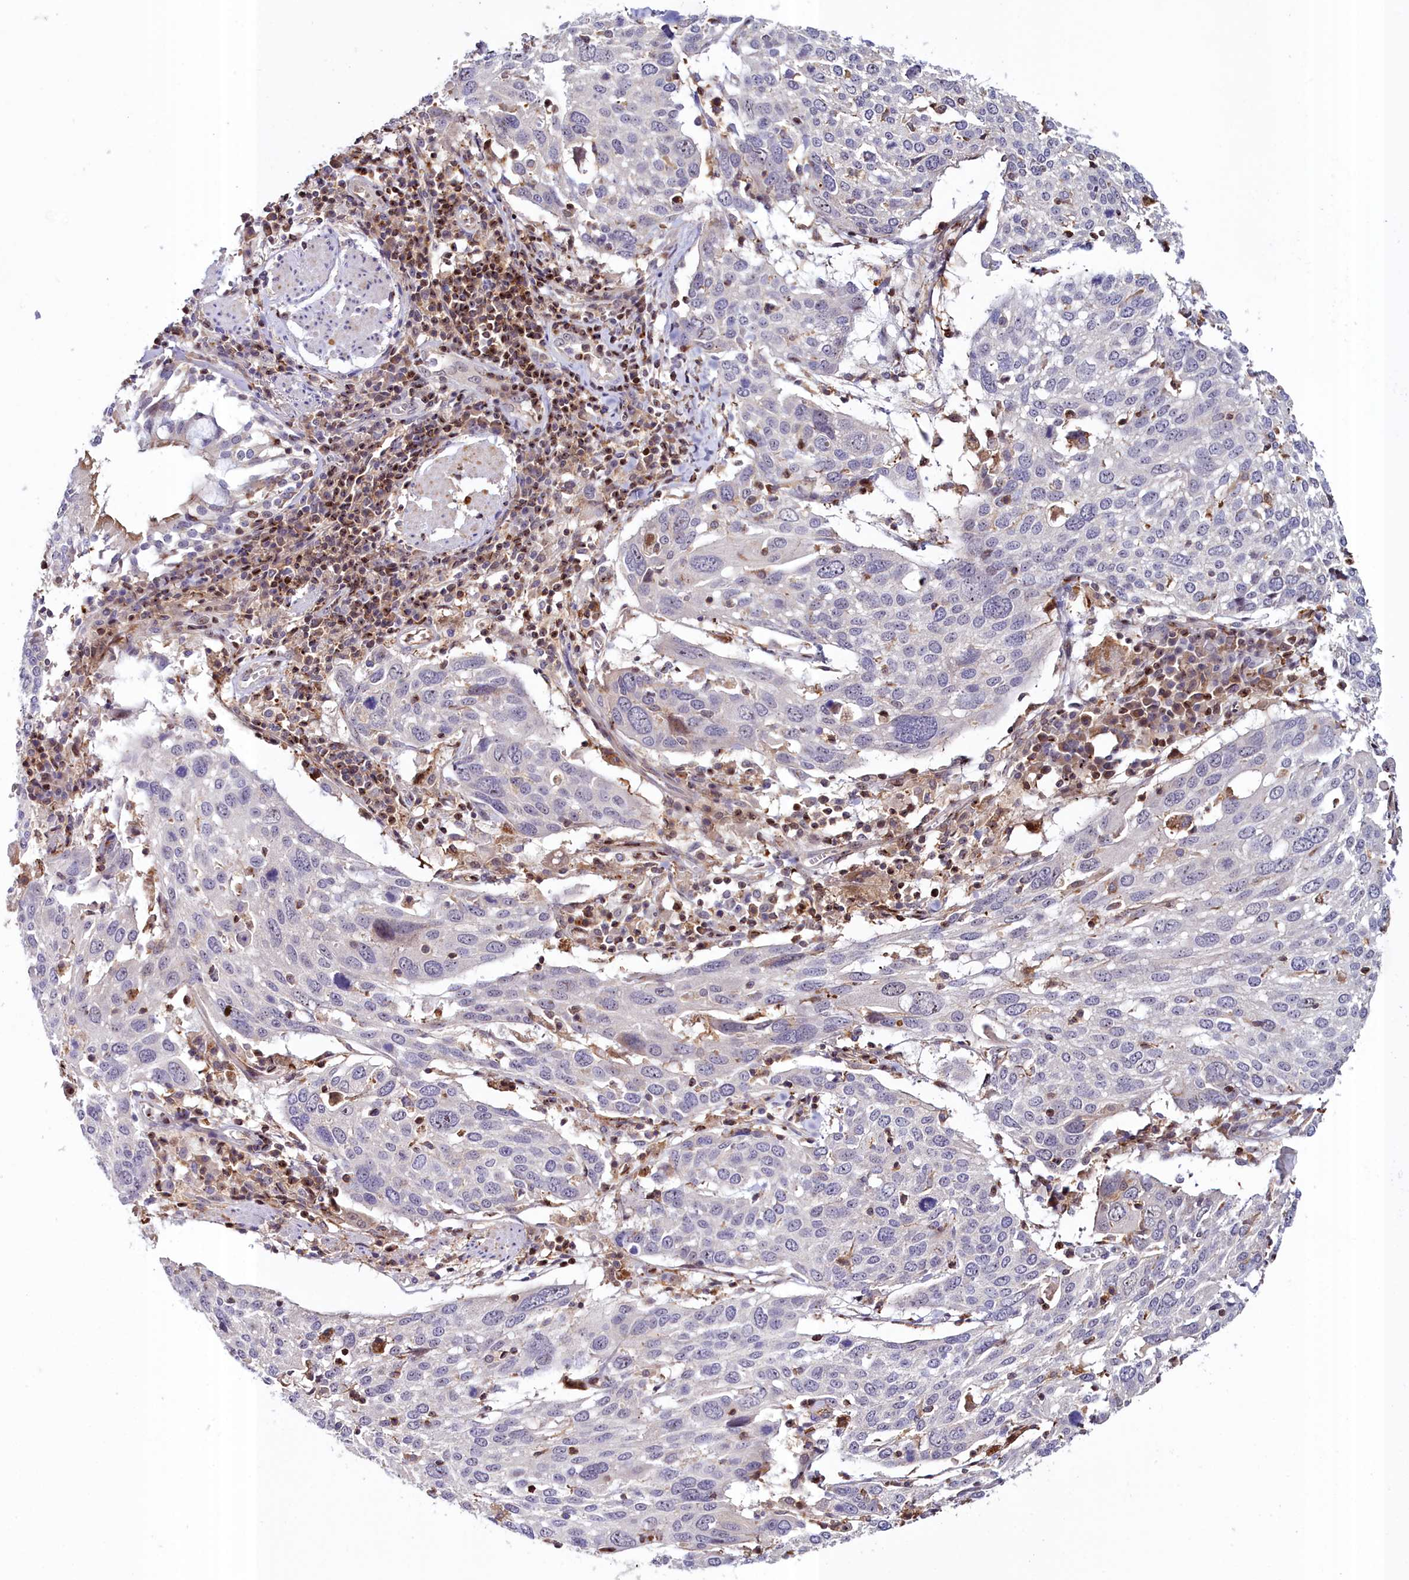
{"staining": {"intensity": "negative", "quantity": "none", "location": "none"}, "tissue": "lung cancer", "cell_type": "Tumor cells", "image_type": "cancer", "snomed": [{"axis": "morphology", "description": "Squamous cell carcinoma, NOS"}, {"axis": "topography", "description": "Lung"}], "caption": "Tumor cells show no significant expression in lung cancer.", "gene": "NEURL4", "patient": {"sex": "male", "age": 65}}